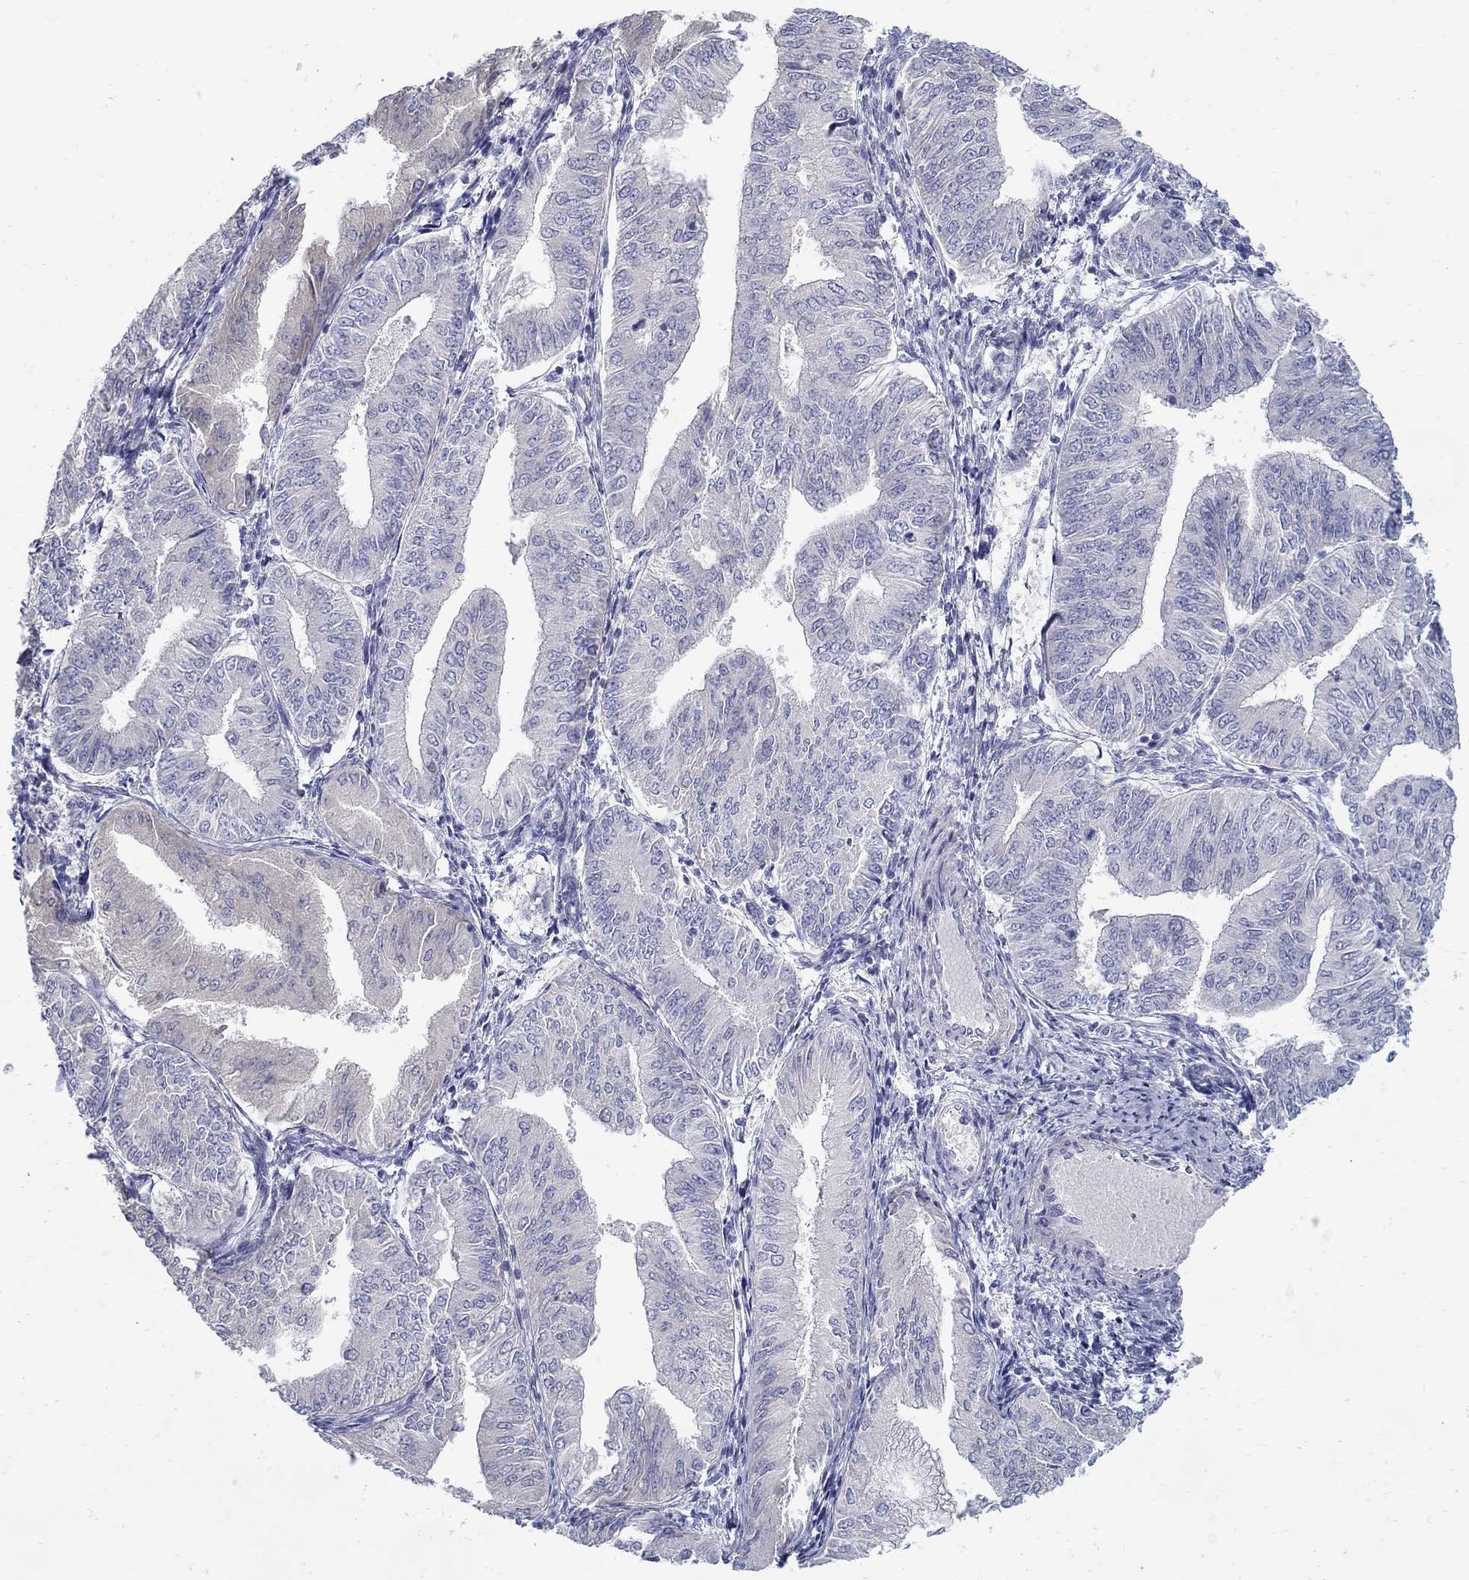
{"staining": {"intensity": "negative", "quantity": "none", "location": "none"}, "tissue": "endometrial cancer", "cell_type": "Tumor cells", "image_type": "cancer", "snomed": [{"axis": "morphology", "description": "Adenocarcinoma, NOS"}, {"axis": "topography", "description": "Endometrium"}], "caption": "DAB (3,3'-diaminobenzidine) immunohistochemical staining of endometrial adenocarcinoma reveals no significant expression in tumor cells.", "gene": "ABCA4", "patient": {"sex": "female", "age": 53}}